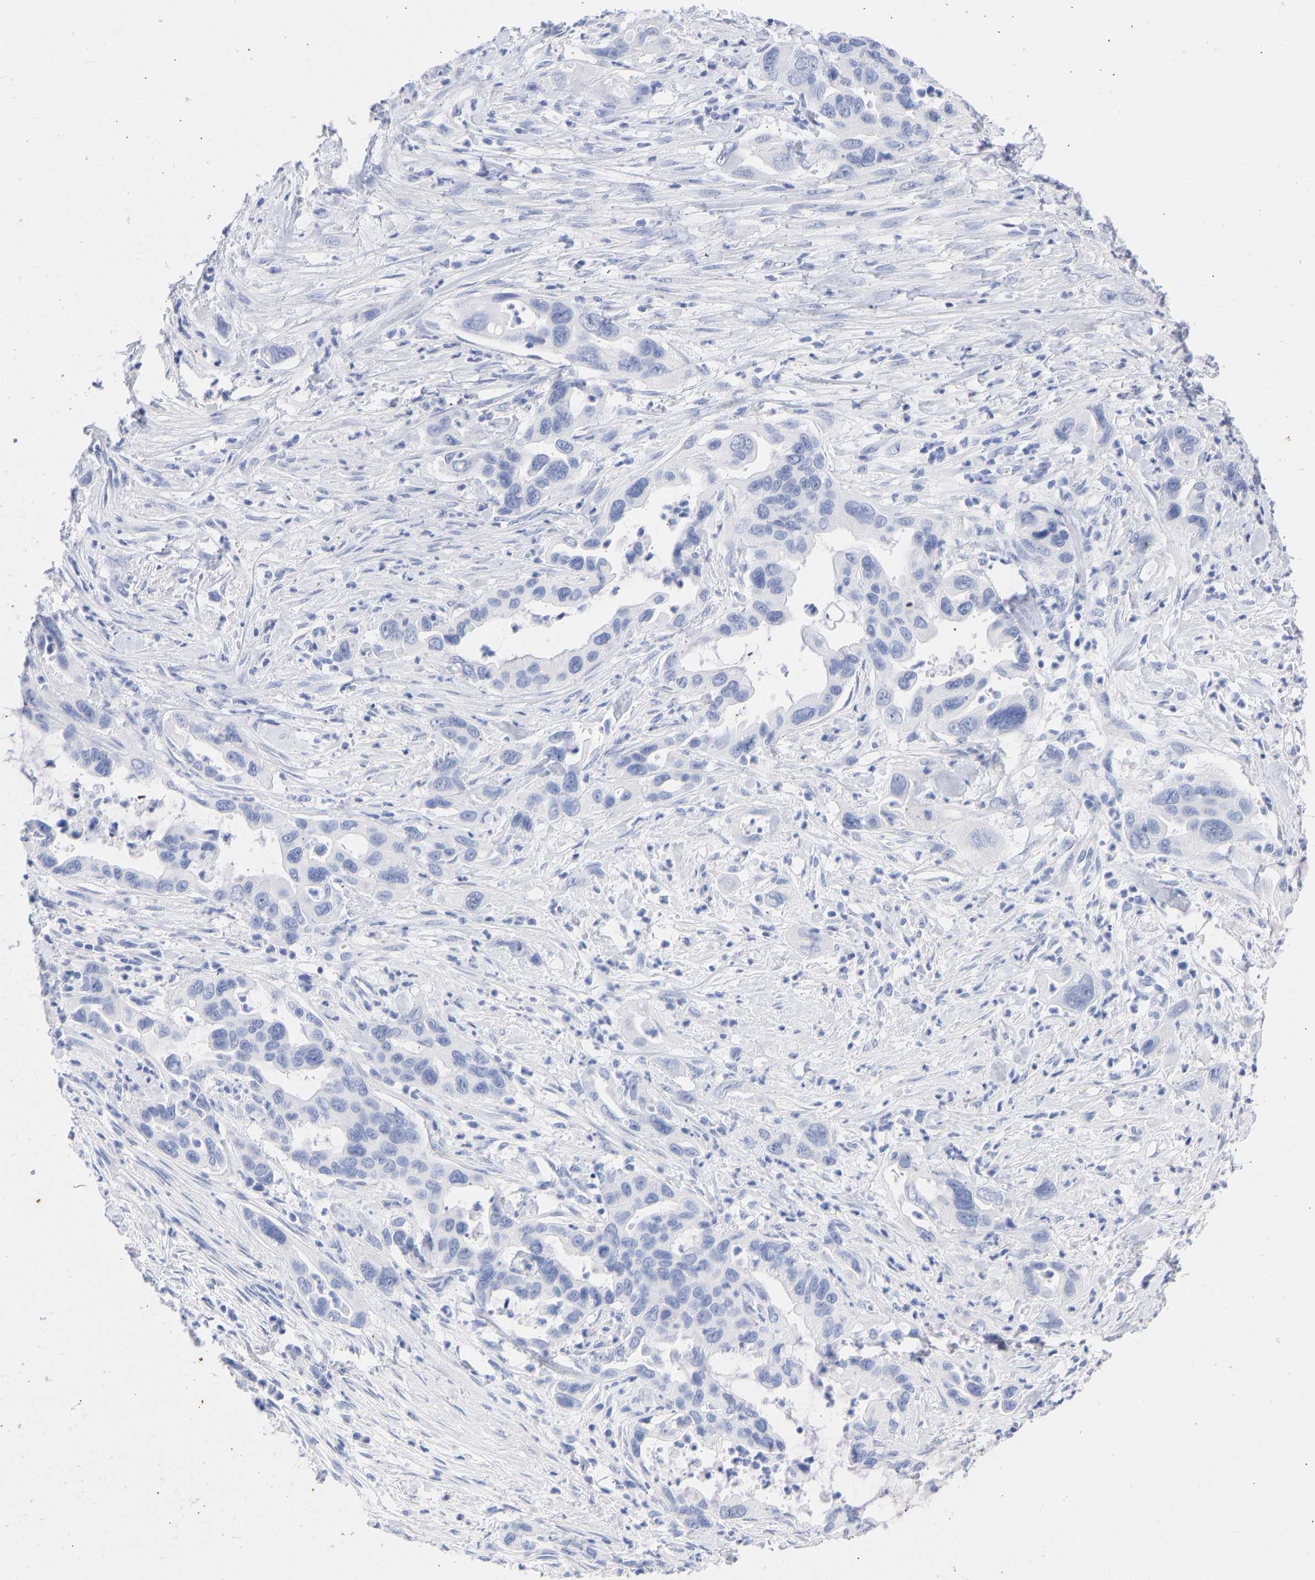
{"staining": {"intensity": "negative", "quantity": "none", "location": "none"}, "tissue": "pancreatic cancer", "cell_type": "Tumor cells", "image_type": "cancer", "snomed": [{"axis": "morphology", "description": "Adenocarcinoma, NOS"}, {"axis": "topography", "description": "Pancreas"}], "caption": "High power microscopy micrograph of an immunohistochemistry photomicrograph of pancreatic adenocarcinoma, revealing no significant positivity in tumor cells.", "gene": "KRT1", "patient": {"sex": "female", "age": 70}}